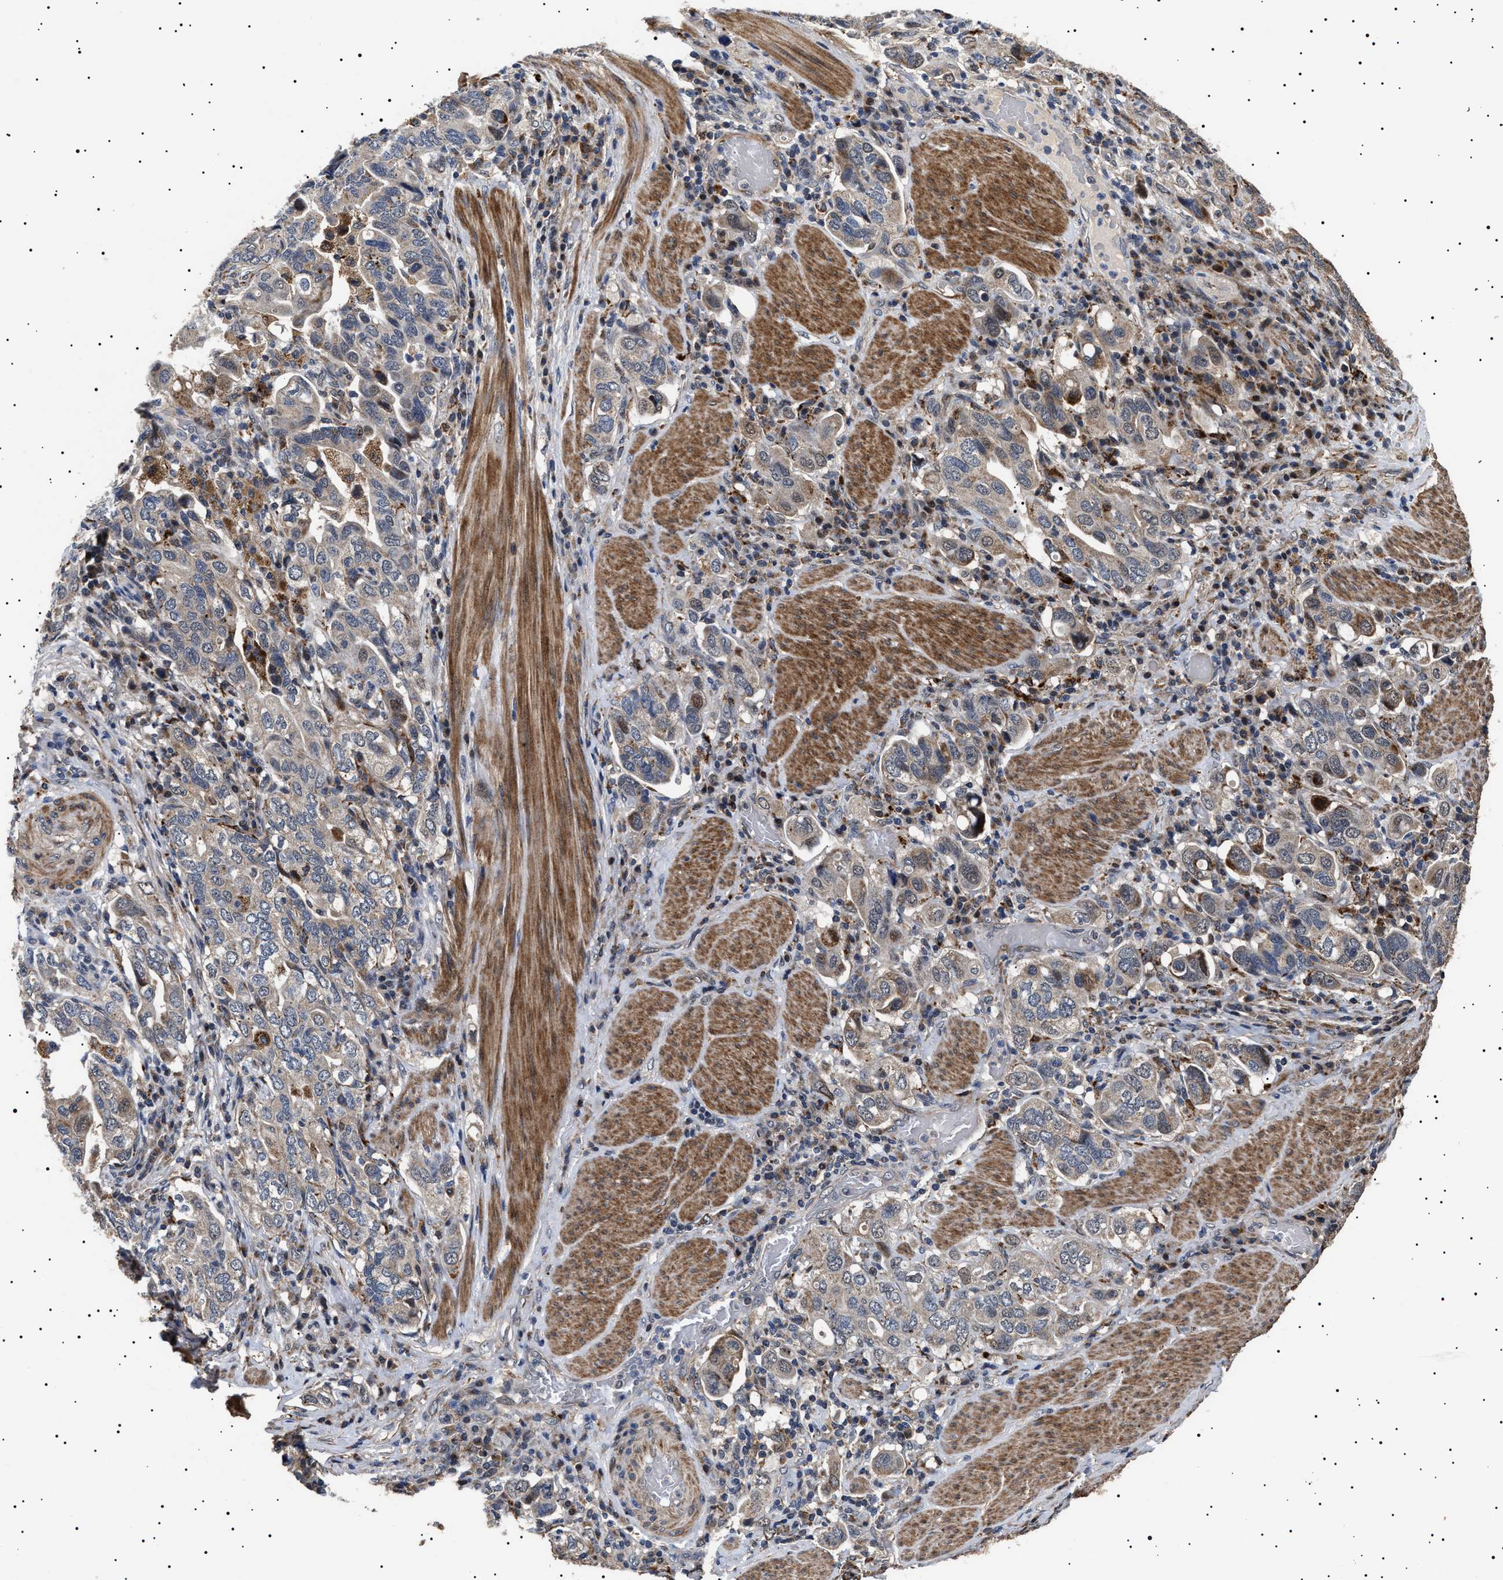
{"staining": {"intensity": "weak", "quantity": "<25%", "location": "cytoplasmic/membranous"}, "tissue": "stomach cancer", "cell_type": "Tumor cells", "image_type": "cancer", "snomed": [{"axis": "morphology", "description": "Adenocarcinoma, NOS"}, {"axis": "topography", "description": "Stomach, upper"}], "caption": "An immunohistochemistry image of stomach adenocarcinoma is shown. There is no staining in tumor cells of stomach adenocarcinoma.", "gene": "RAB34", "patient": {"sex": "male", "age": 62}}